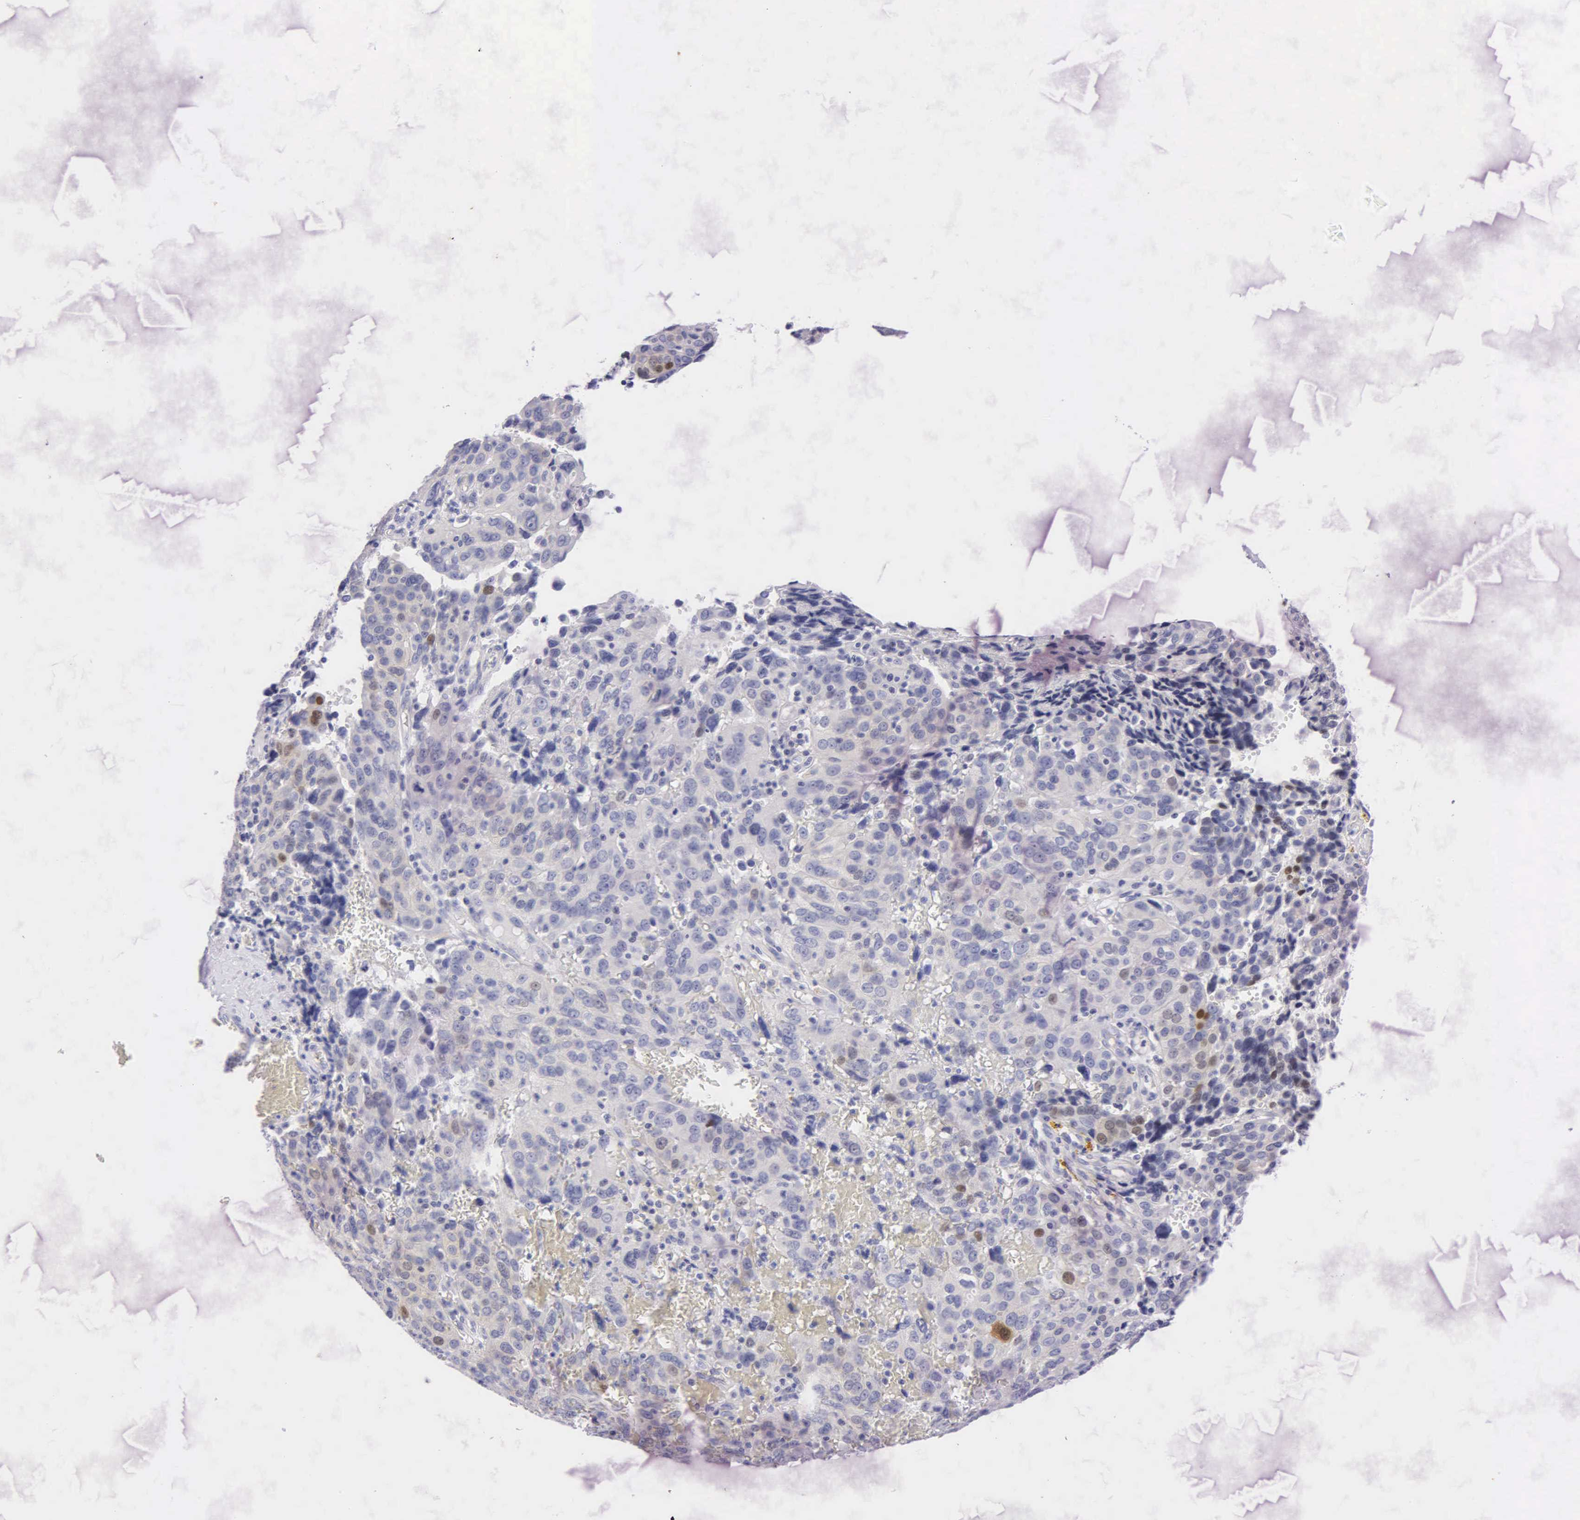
{"staining": {"intensity": "weak", "quantity": "<25%", "location": "nuclear"}, "tissue": "ovarian cancer", "cell_type": "Tumor cells", "image_type": "cancer", "snomed": [{"axis": "morphology", "description": "Carcinoma, endometroid"}, {"axis": "topography", "description": "Ovary"}], "caption": "Tumor cells show no significant protein positivity in ovarian cancer (endometroid carcinoma).", "gene": "PGR", "patient": {"sex": "female", "age": 75}}